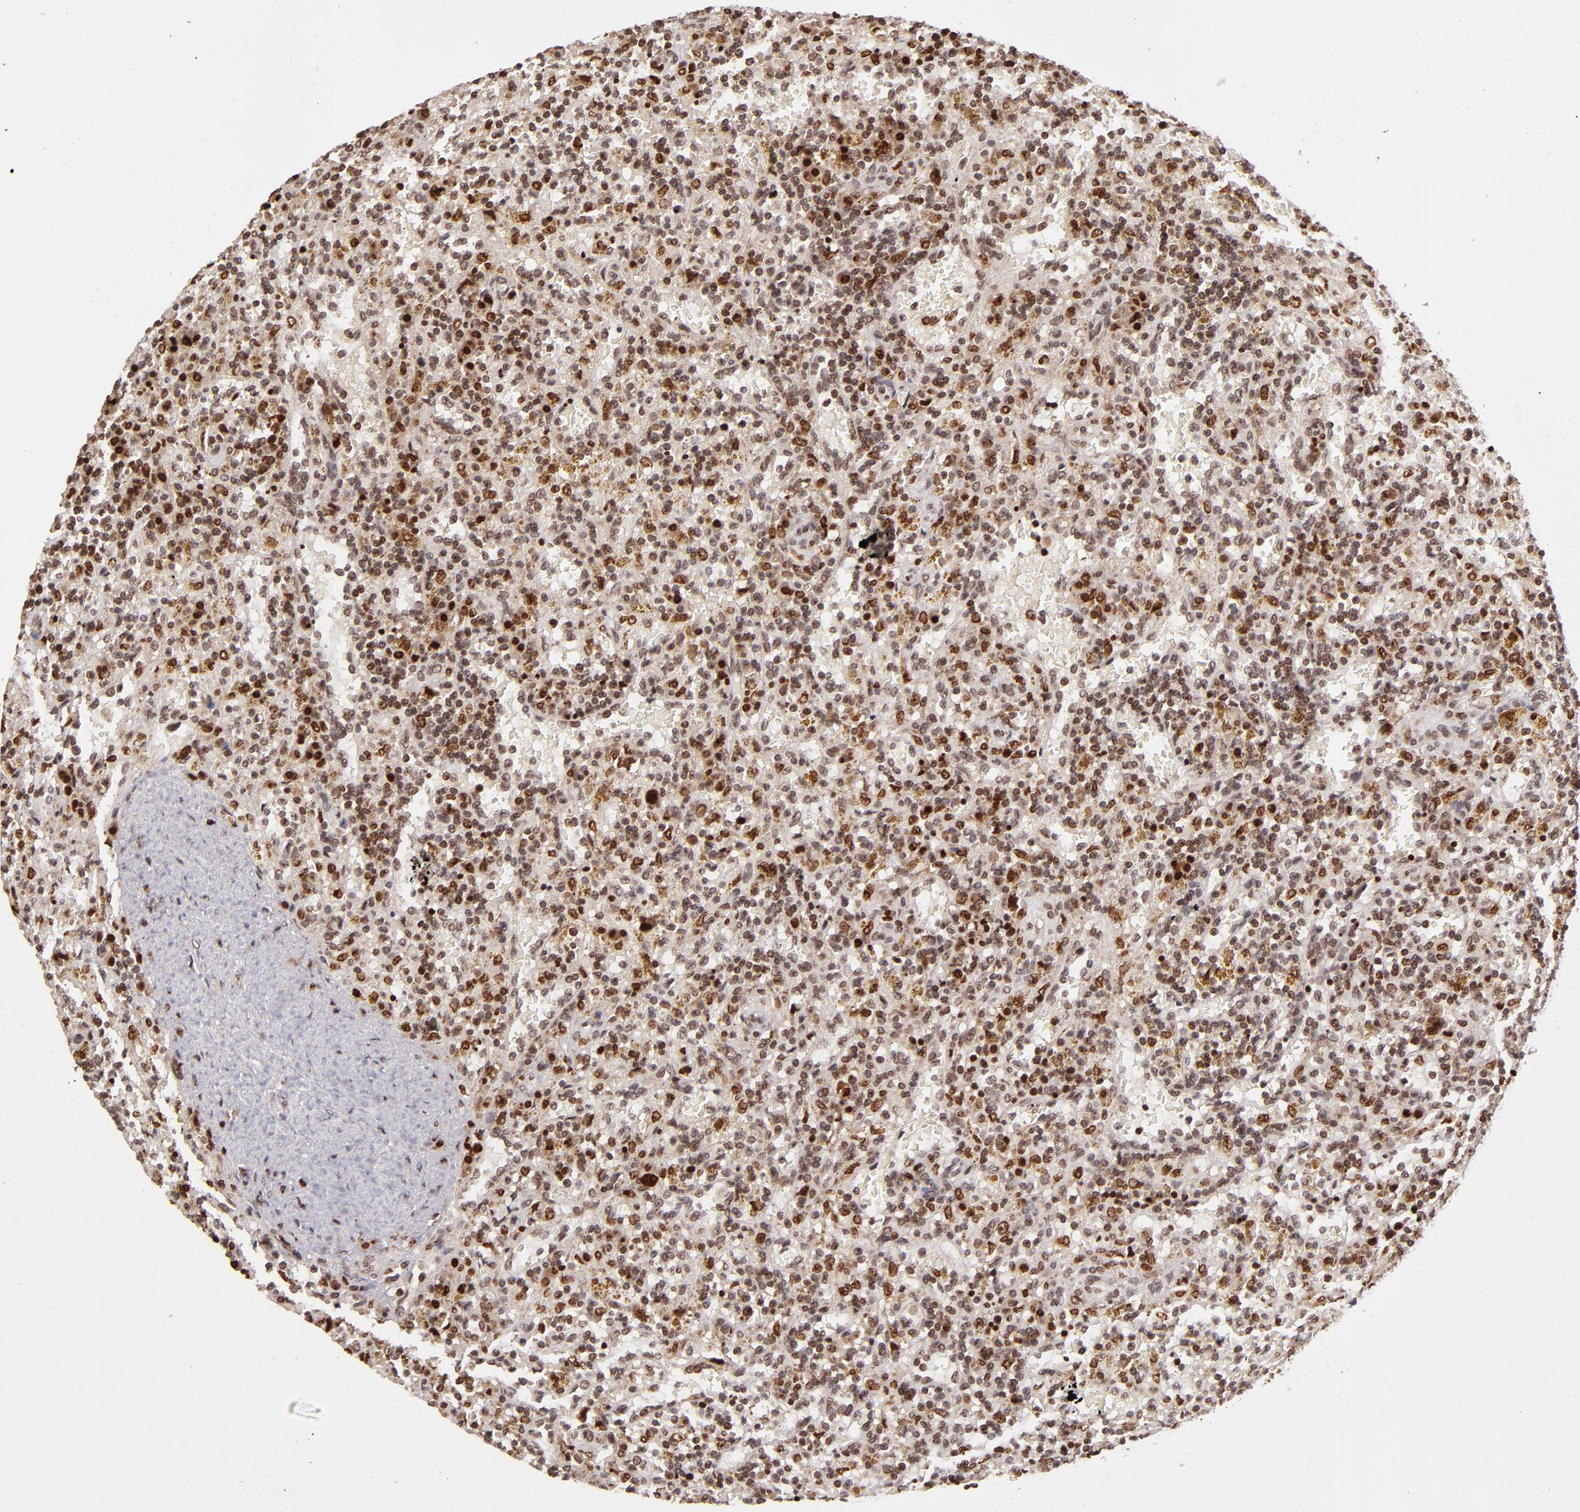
{"staining": {"intensity": "strong", "quantity": "25%-75%", "location": "cytoplasmic/membranous,nuclear"}, "tissue": "lymphoma", "cell_type": "Tumor cells", "image_type": "cancer", "snomed": [{"axis": "morphology", "description": "Malignant lymphoma, non-Hodgkin's type, Low grade"}, {"axis": "topography", "description": "Spleen"}], "caption": "Human lymphoma stained for a protein (brown) exhibits strong cytoplasmic/membranous and nuclear positive positivity in approximately 25%-75% of tumor cells.", "gene": "TOP1MT", "patient": {"sex": "female", "age": 65}}